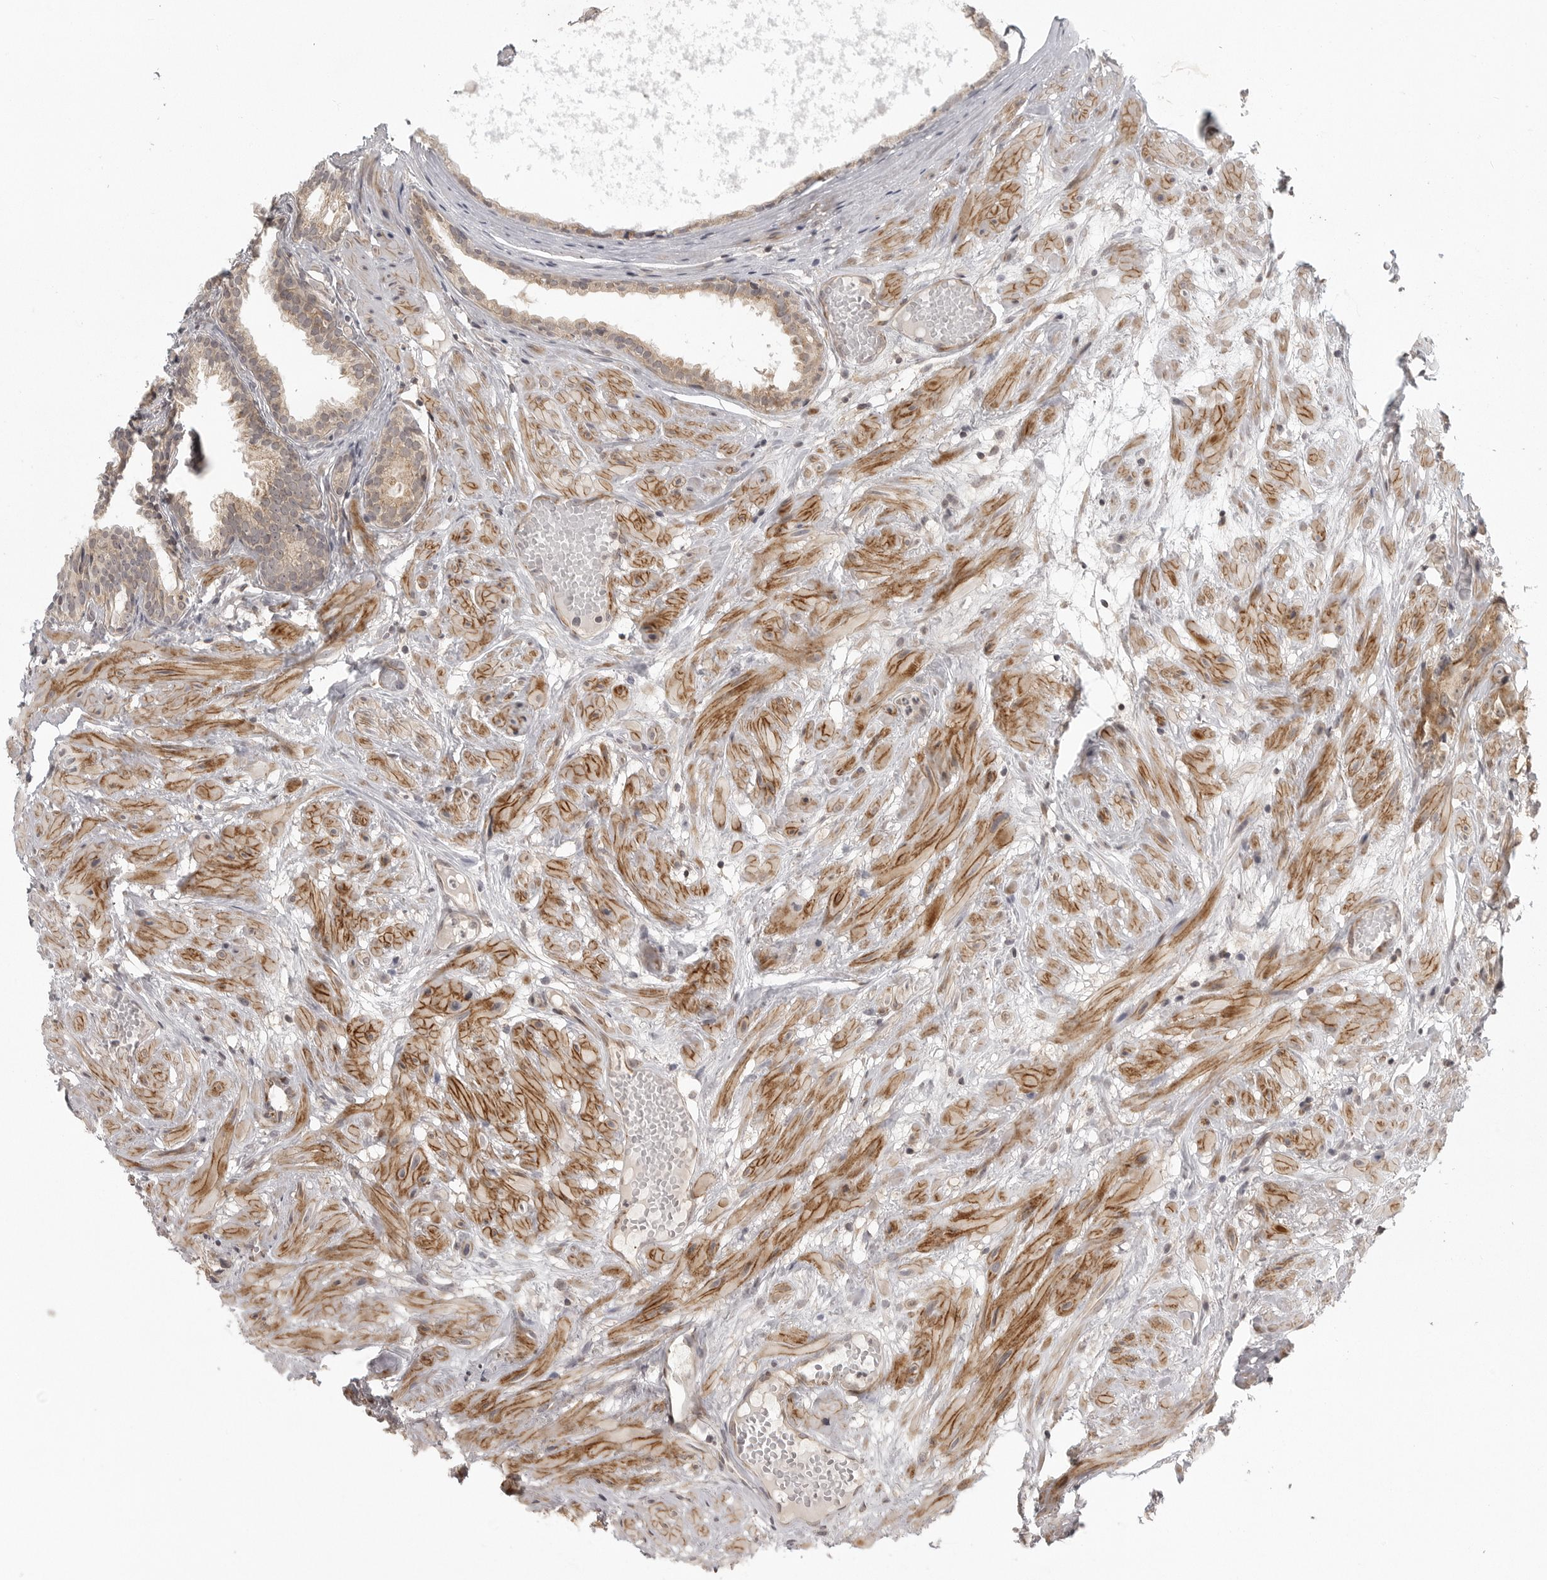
{"staining": {"intensity": "moderate", "quantity": ">75%", "location": "cytoplasmic/membranous"}, "tissue": "prostate cancer", "cell_type": "Tumor cells", "image_type": "cancer", "snomed": [{"axis": "morphology", "description": "Adenocarcinoma, Low grade"}, {"axis": "topography", "description": "Prostate"}], "caption": "This is an image of immunohistochemistry staining of prostate cancer, which shows moderate staining in the cytoplasmic/membranous of tumor cells.", "gene": "TUT4", "patient": {"sex": "male", "age": 88}}